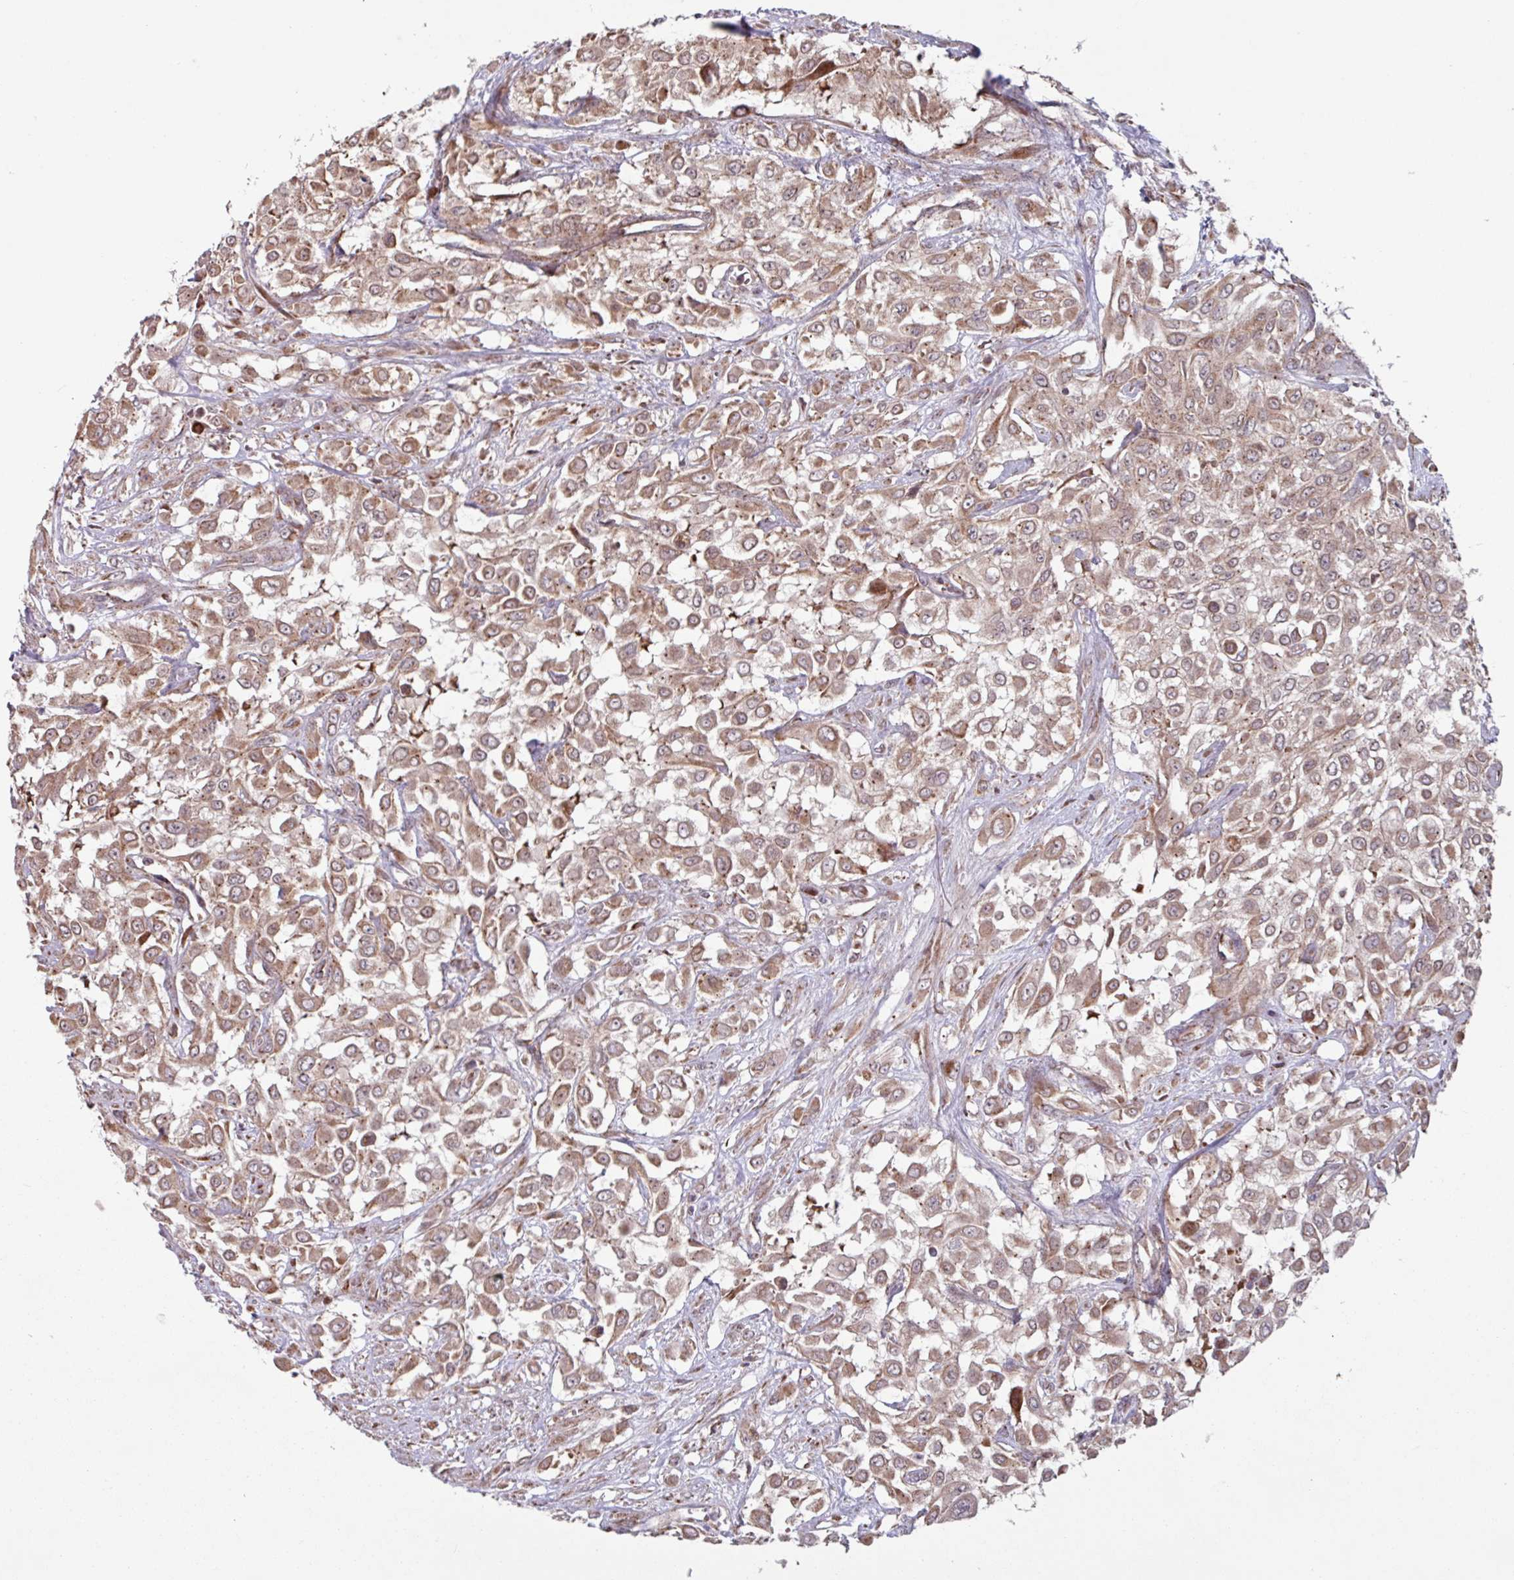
{"staining": {"intensity": "weak", "quantity": ">75%", "location": "cytoplasmic/membranous"}, "tissue": "urothelial cancer", "cell_type": "Tumor cells", "image_type": "cancer", "snomed": [{"axis": "morphology", "description": "Urothelial carcinoma, High grade"}, {"axis": "topography", "description": "Urinary bladder"}], "caption": "Weak cytoplasmic/membranous expression is seen in about >75% of tumor cells in urothelial cancer.", "gene": "COX7C", "patient": {"sex": "male", "age": 57}}